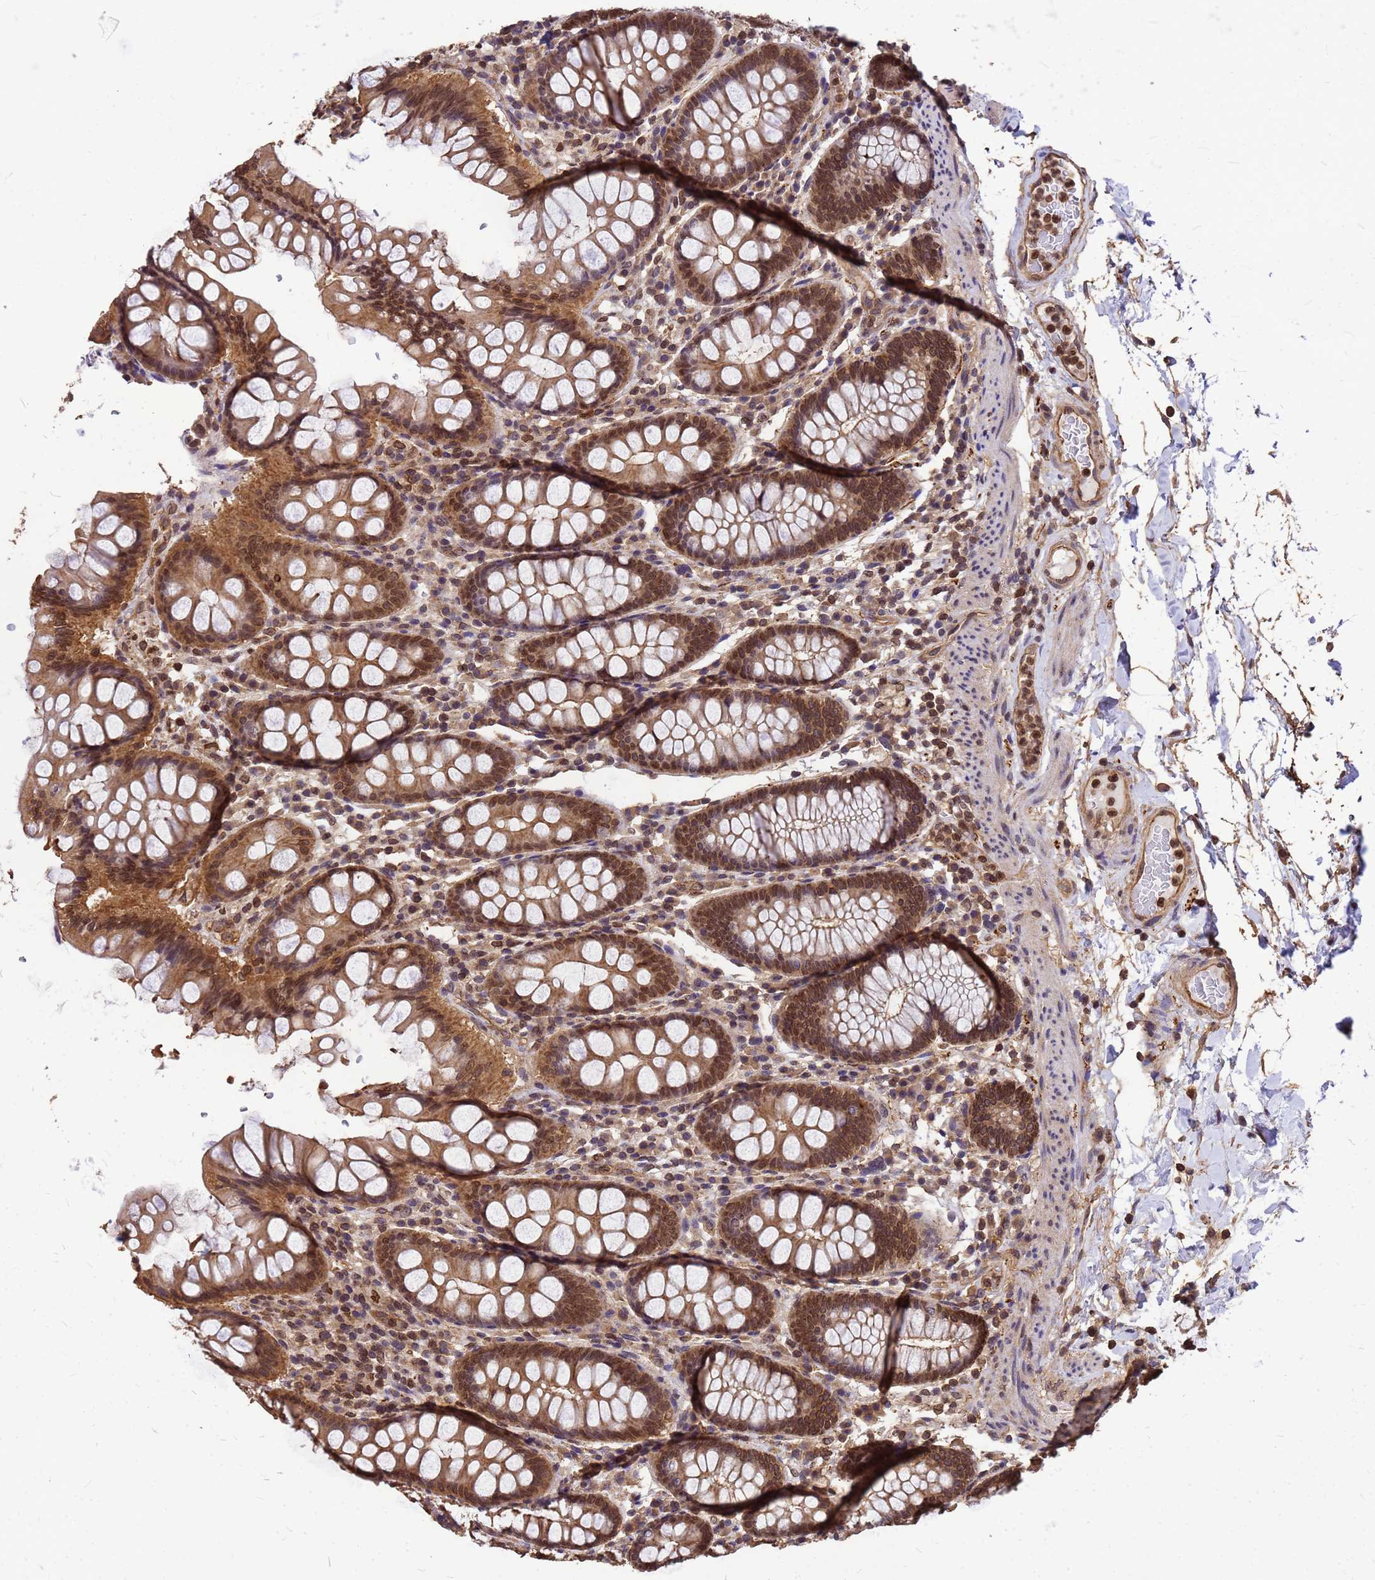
{"staining": {"intensity": "moderate", "quantity": ">75%", "location": "cytoplasmic/membranous"}, "tissue": "colon", "cell_type": "Endothelial cells", "image_type": "normal", "snomed": [{"axis": "morphology", "description": "Normal tissue, NOS"}, {"axis": "topography", "description": "Colon"}], "caption": "IHC (DAB (3,3'-diaminobenzidine)) staining of normal colon demonstrates moderate cytoplasmic/membranous protein positivity in approximately >75% of endothelial cells.", "gene": "C1orf35", "patient": {"sex": "female", "age": 79}}